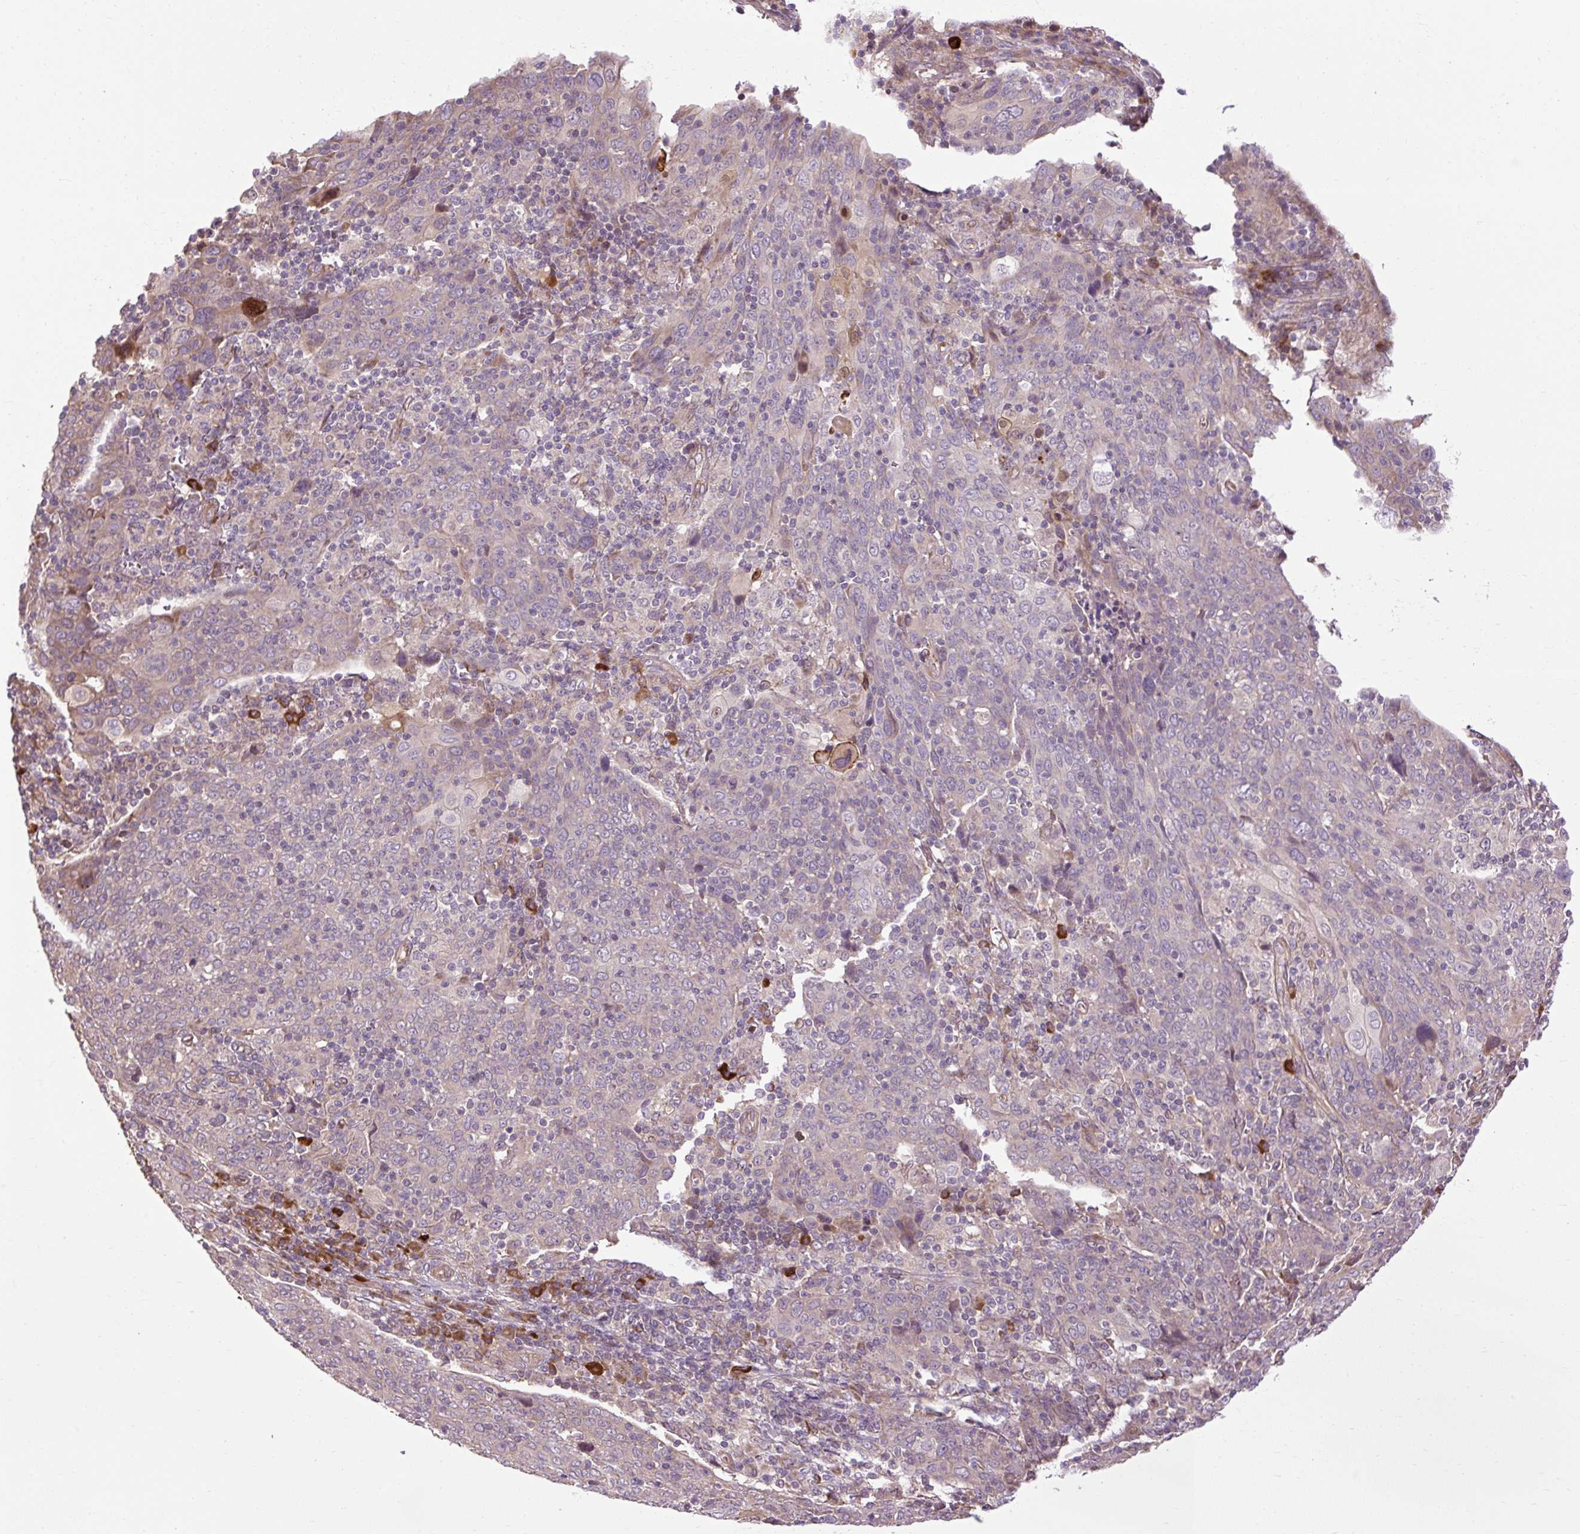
{"staining": {"intensity": "negative", "quantity": "none", "location": "none"}, "tissue": "cervical cancer", "cell_type": "Tumor cells", "image_type": "cancer", "snomed": [{"axis": "morphology", "description": "Squamous cell carcinoma, NOS"}, {"axis": "topography", "description": "Cervix"}], "caption": "An immunohistochemistry micrograph of cervical cancer is shown. There is no staining in tumor cells of cervical cancer. Nuclei are stained in blue.", "gene": "FLRT1", "patient": {"sex": "female", "age": 67}}